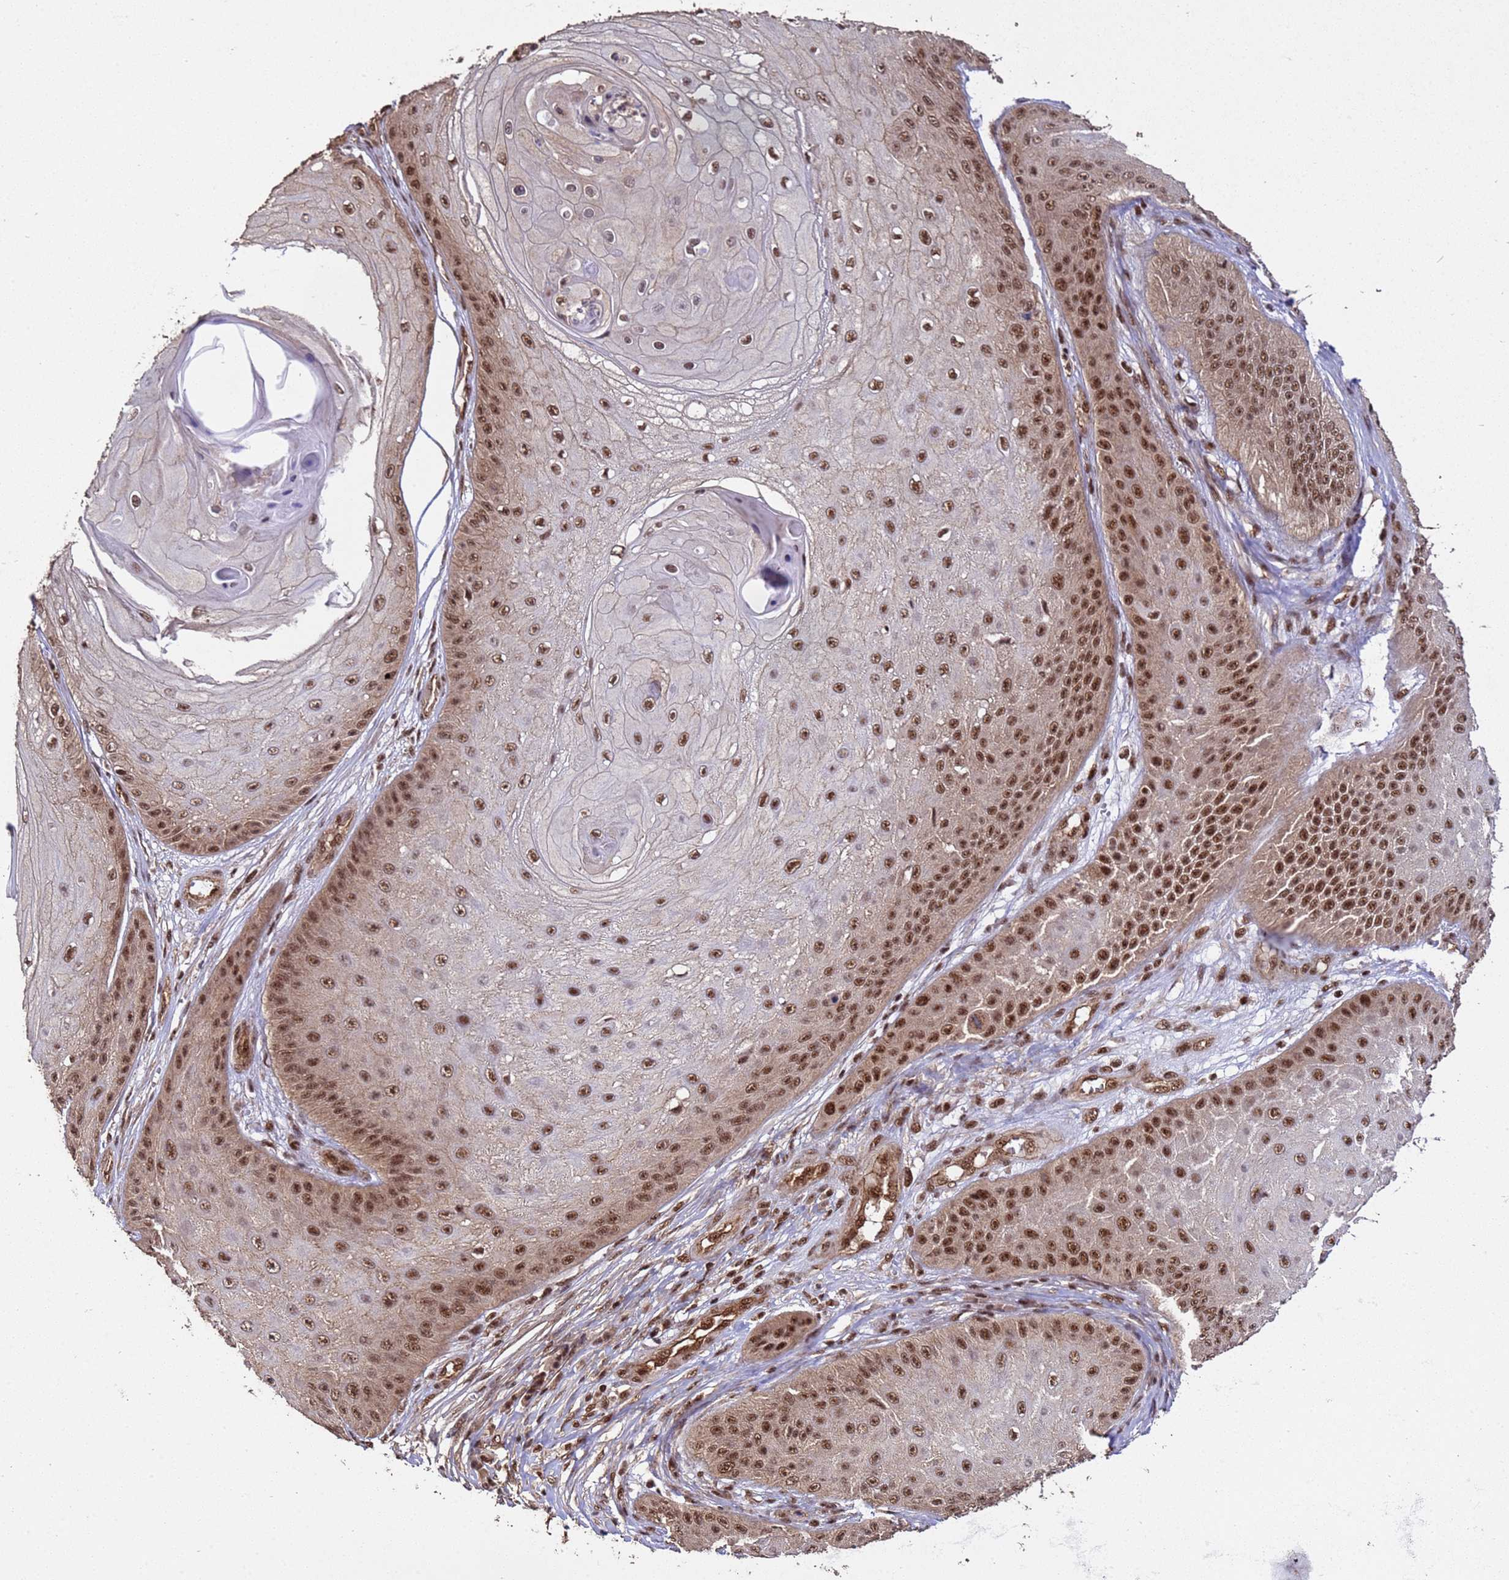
{"staining": {"intensity": "strong", "quantity": ">75%", "location": "nuclear"}, "tissue": "skin cancer", "cell_type": "Tumor cells", "image_type": "cancer", "snomed": [{"axis": "morphology", "description": "Squamous cell carcinoma, NOS"}, {"axis": "topography", "description": "Skin"}], "caption": "There is high levels of strong nuclear staining in tumor cells of skin squamous cell carcinoma, as demonstrated by immunohistochemical staining (brown color).", "gene": "SYF2", "patient": {"sex": "male", "age": 70}}